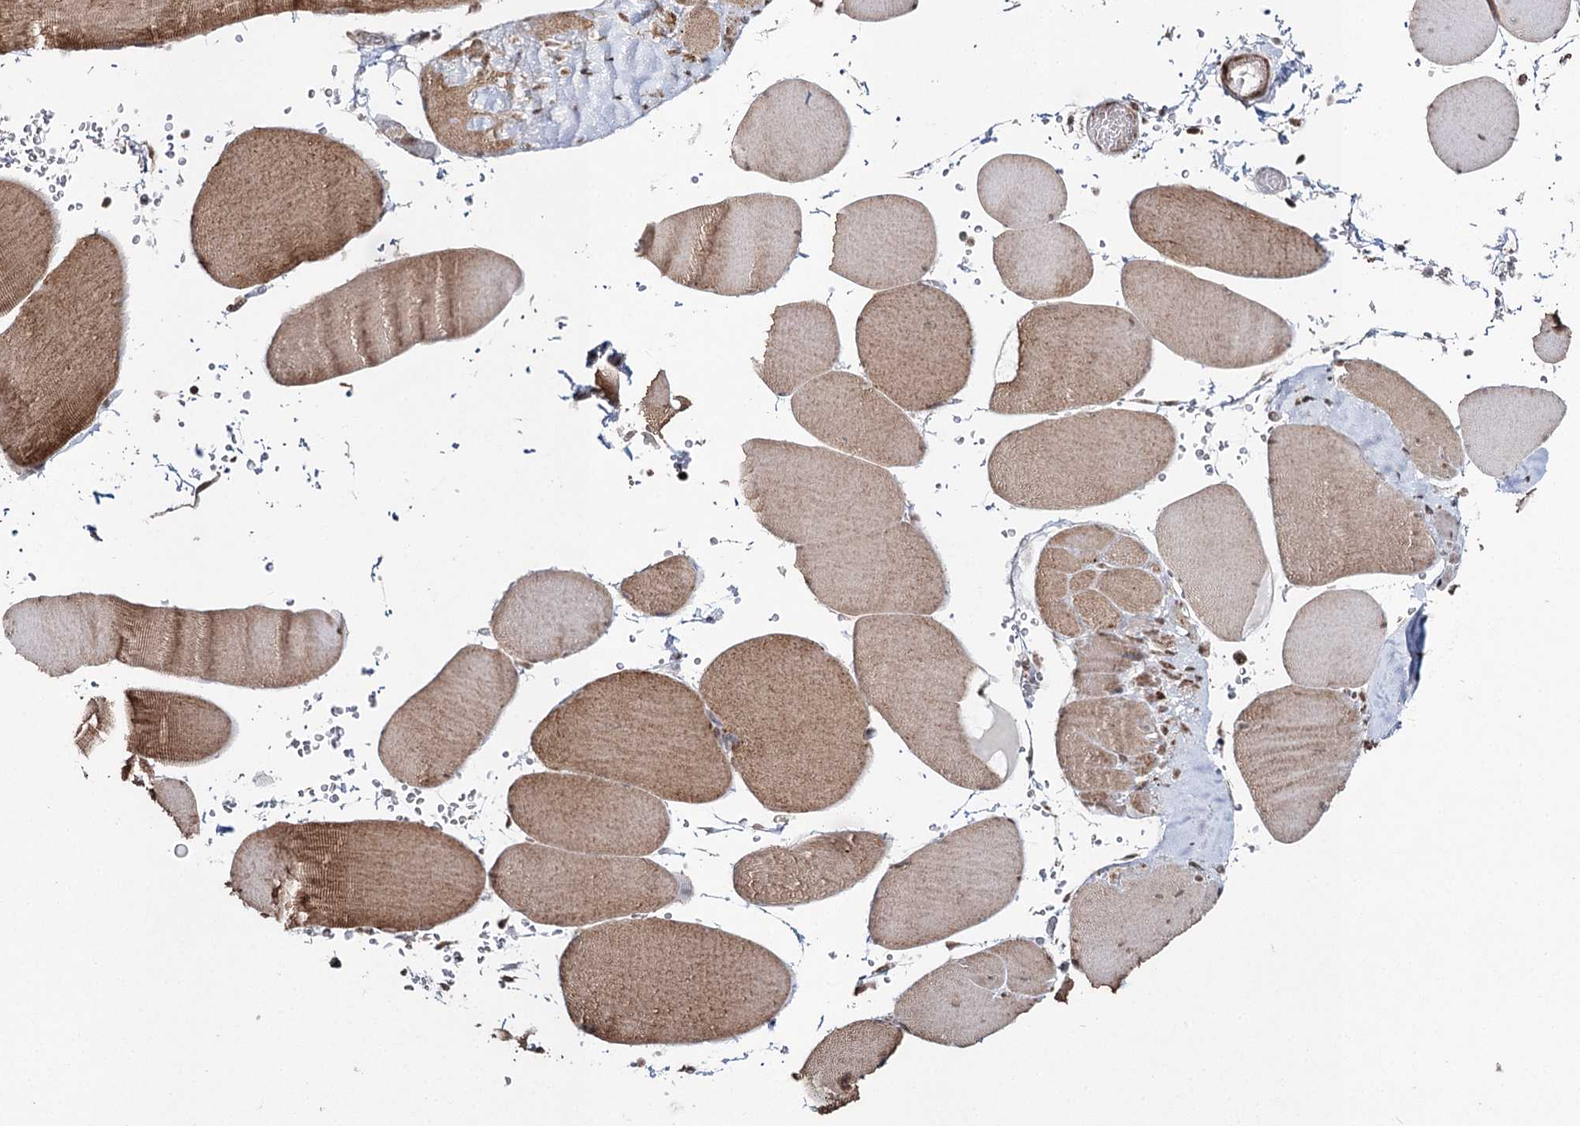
{"staining": {"intensity": "moderate", "quantity": ">75%", "location": "cytoplasmic/membranous"}, "tissue": "skeletal muscle", "cell_type": "Myocytes", "image_type": "normal", "snomed": [{"axis": "morphology", "description": "Normal tissue, NOS"}, {"axis": "topography", "description": "Skeletal muscle"}, {"axis": "topography", "description": "Head-Neck"}], "caption": "IHC of benign skeletal muscle displays medium levels of moderate cytoplasmic/membranous expression in approximately >75% of myocytes.", "gene": "PDHX", "patient": {"sex": "male", "age": 66}}